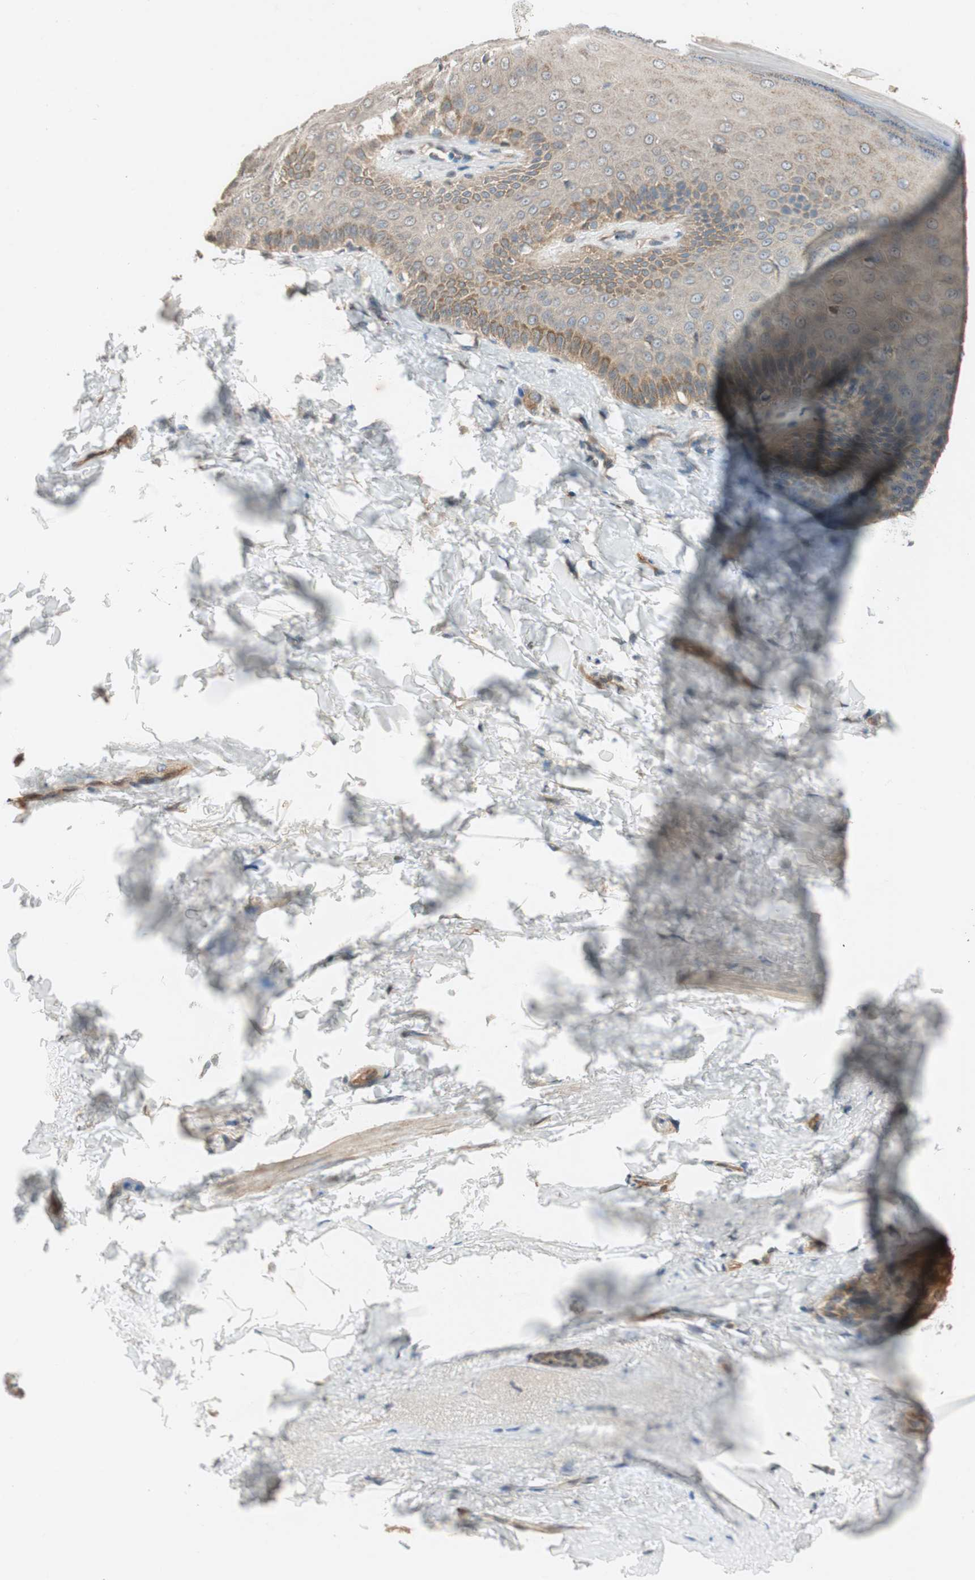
{"staining": {"intensity": "weak", "quantity": ">75%", "location": "cytoplasmic/membranous"}, "tissue": "skin", "cell_type": "Epidermal cells", "image_type": "normal", "snomed": [{"axis": "morphology", "description": "Normal tissue, NOS"}, {"axis": "topography", "description": "Anal"}], "caption": "High-magnification brightfield microscopy of benign skin stained with DAB (brown) and counterstained with hematoxylin (blue). epidermal cells exhibit weak cytoplasmic/membranous staining is identified in approximately>75% of cells.", "gene": "GCLM", "patient": {"sex": "male", "age": 69}}